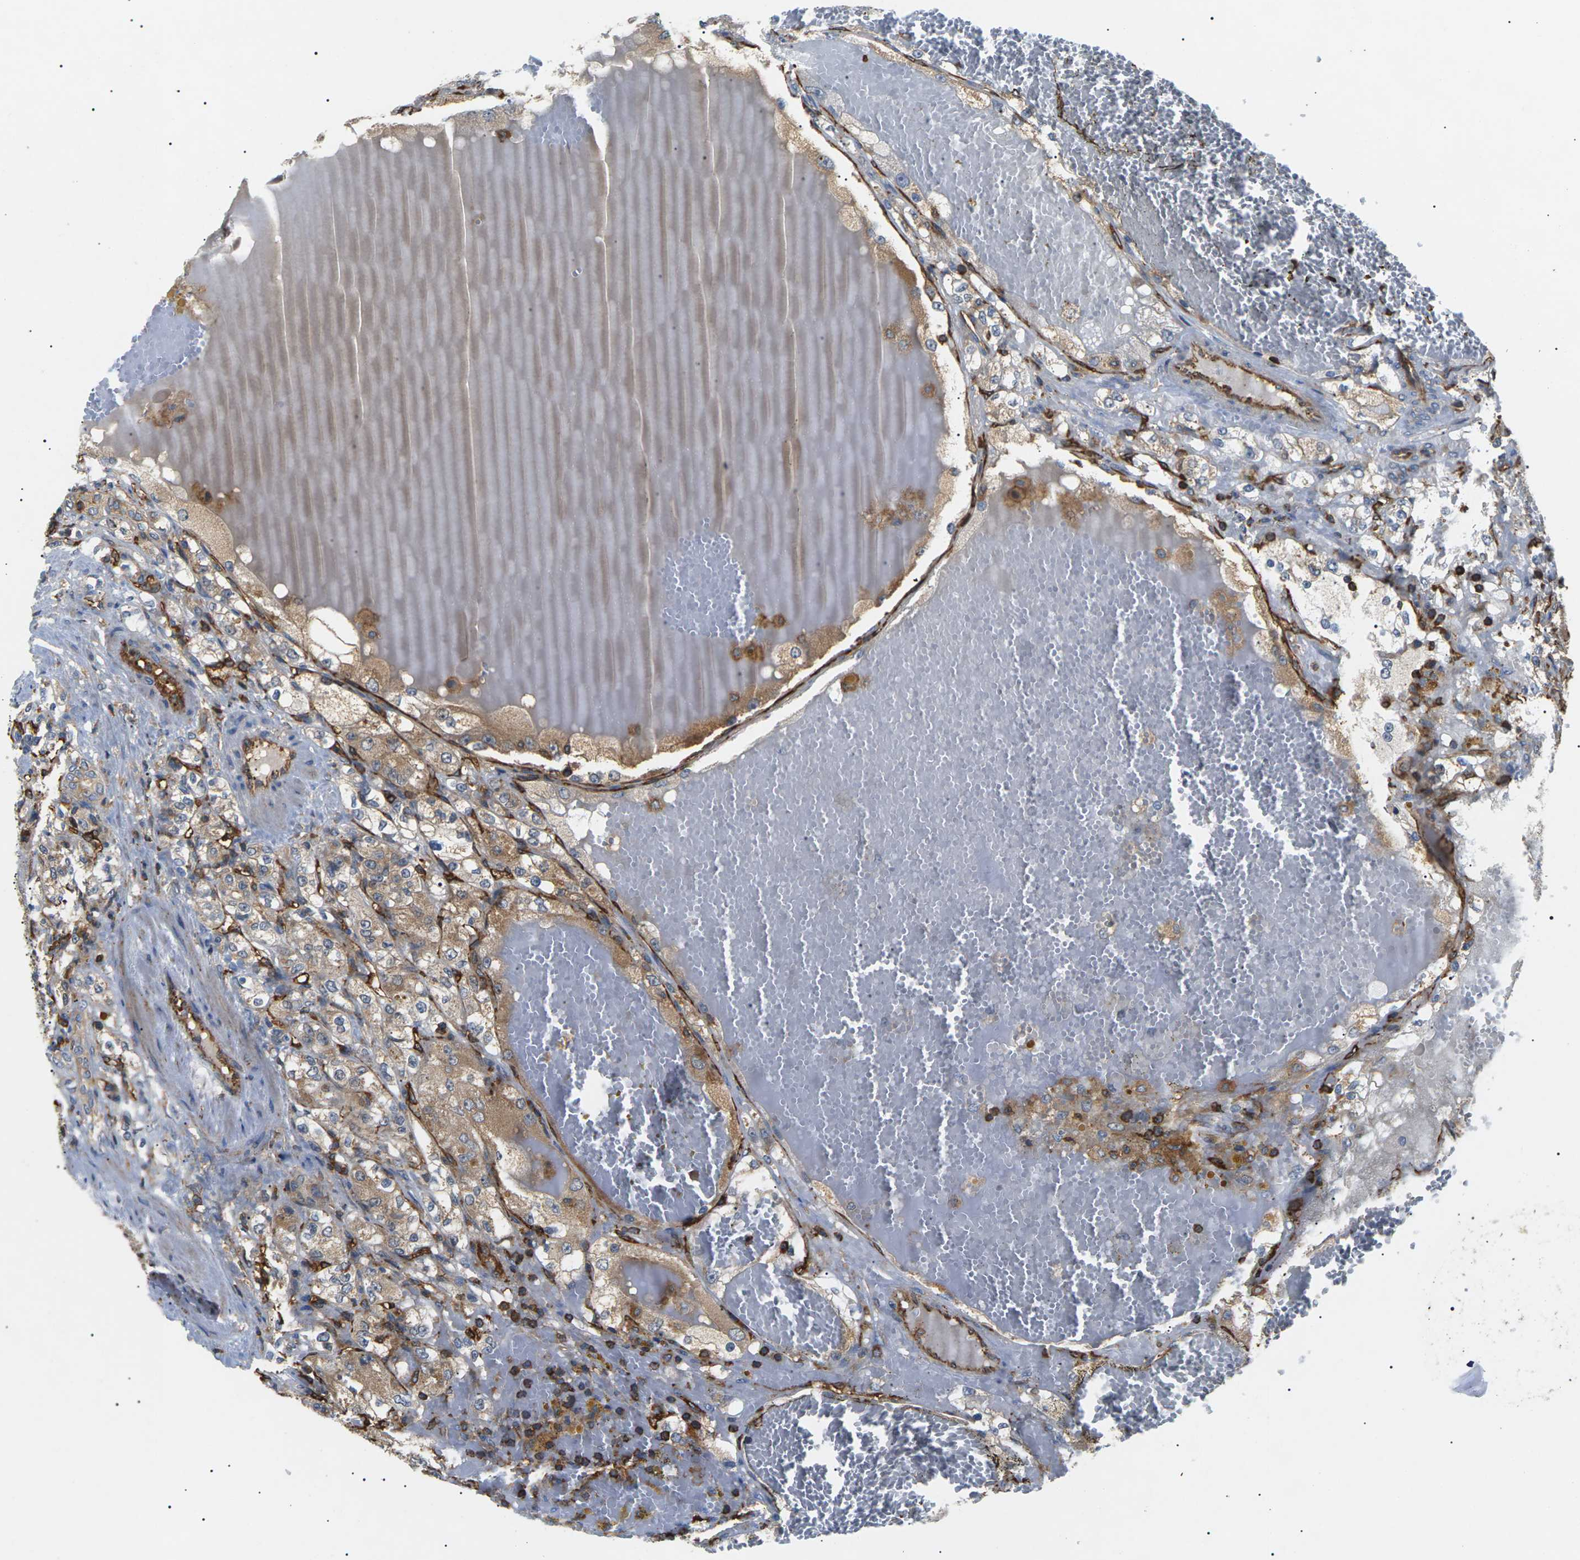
{"staining": {"intensity": "weak", "quantity": "25%-75%", "location": "cytoplasmic/membranous"}, "tissue": "renal cancer", "cell_type": "Tumor cells", "image_type": "cancer", "snomed": [{"axis": "morphology", "description": "Normal tissue, NOS"}, {"axis": "morphology", "description": "Adenocarcinoma, NOS"}, {"axis": "topography", "description": "Kidney"}], "caption": "Weak cytoplasmic/membranous staining is appreciated in approximately 25%-75% of tumor cells in renal cancer.", "gene": "TMTC4", "patient": {"sex": "male", "age": 61}}